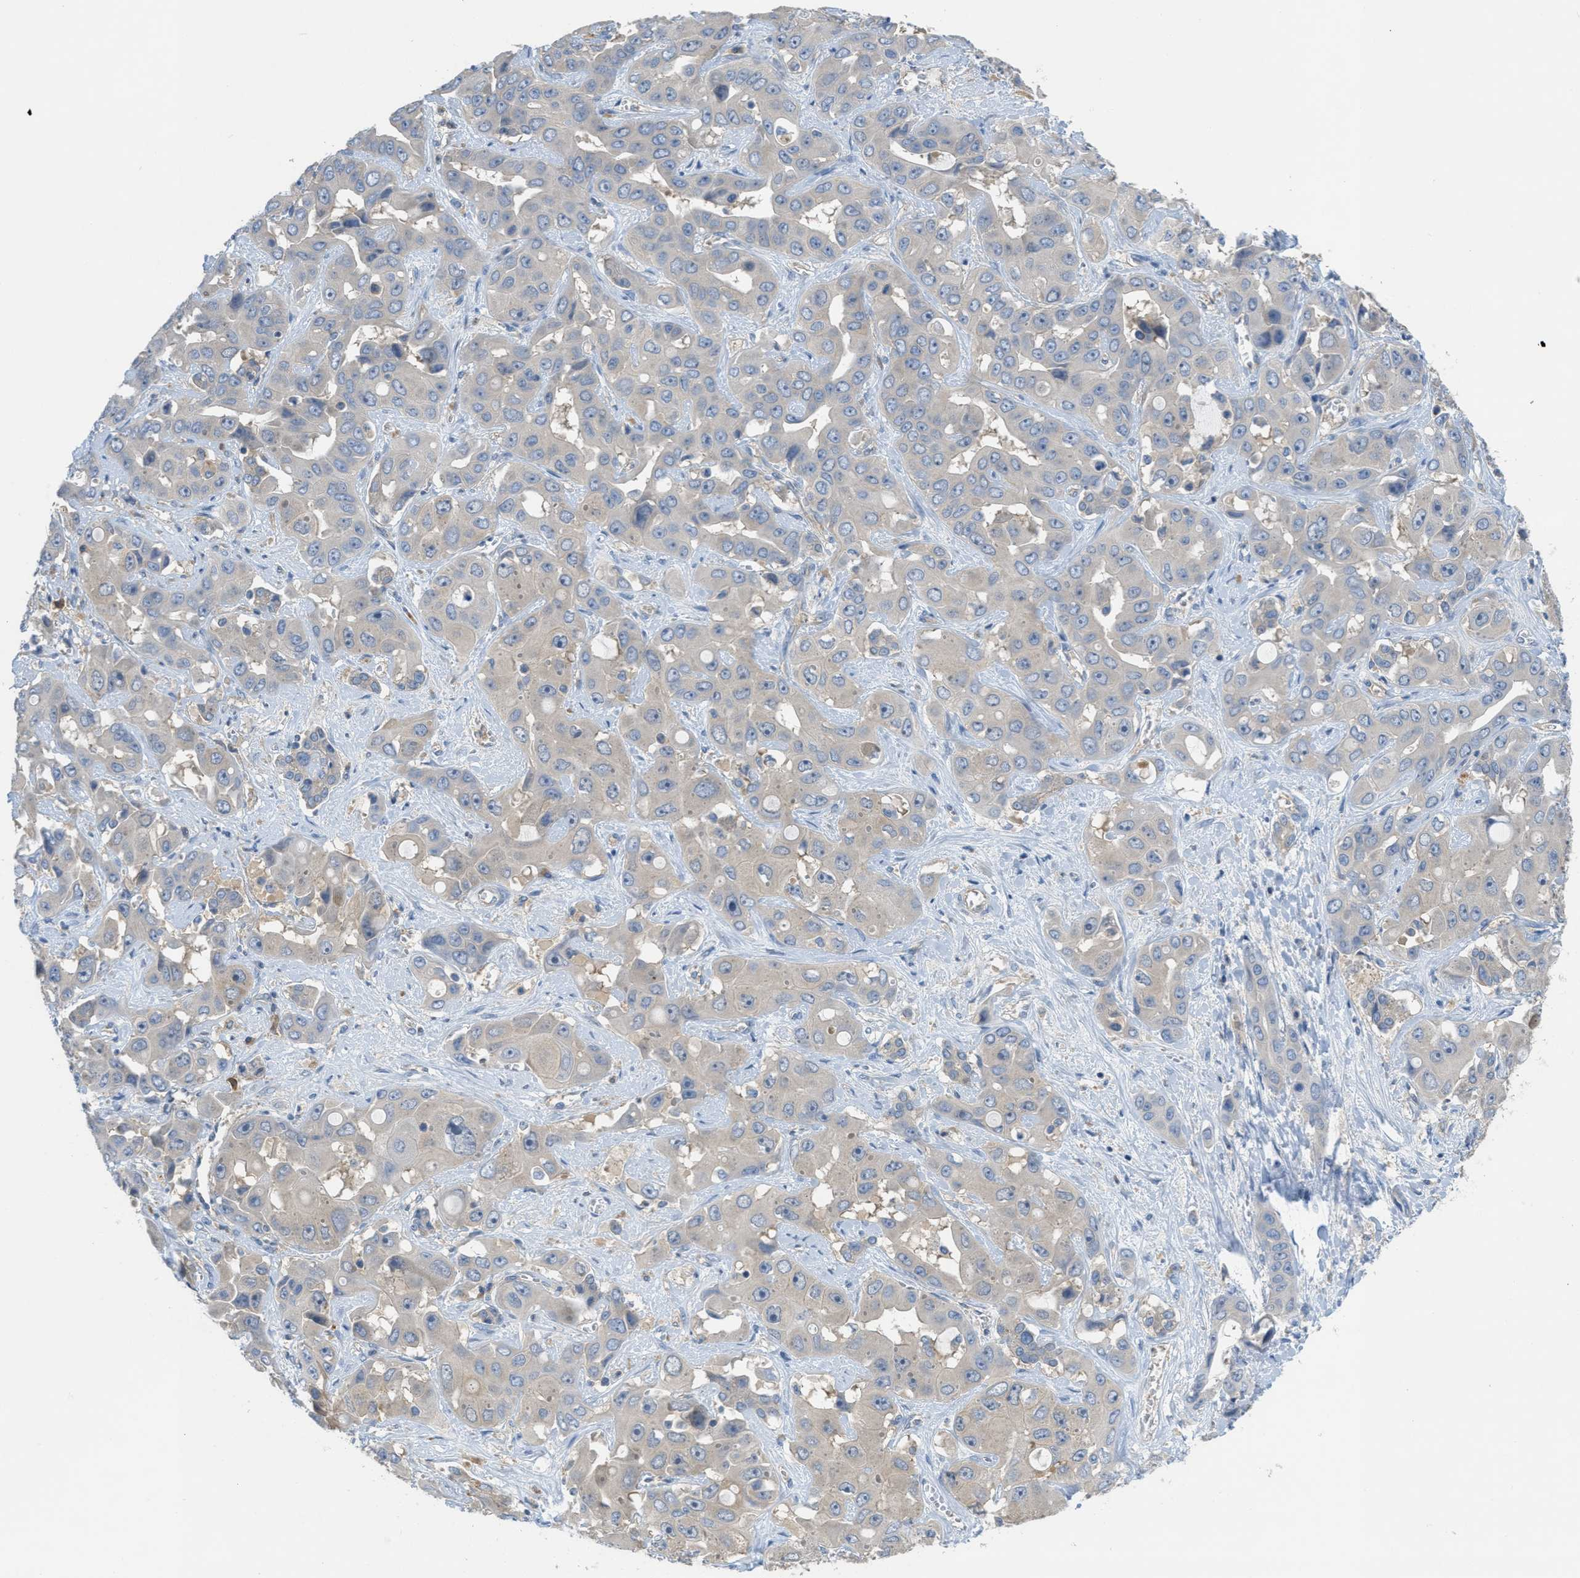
{"staining": {"intensity": "weak", "quantity": ">75%", "location": "cytoplasmic/membranous"}, "tissue": "liver cancer", "cell_type": "Tumor cells", "image_type": "cancer", "snomed": [{"axis": "morphology", "description": "Cholangiocarcinoma"}, {"axis": "topography", "description": "Liver"}], "caption": "Weak cytoplasmic/membranous protein positivity is identified in about >75% of tumor cells in liver cholangiocarcinoma. The protein of interest is shown in brown color, while the nuclei are stained blue.", "gene": "UBA5", "patient": {"sex": "female", "age": 52}}